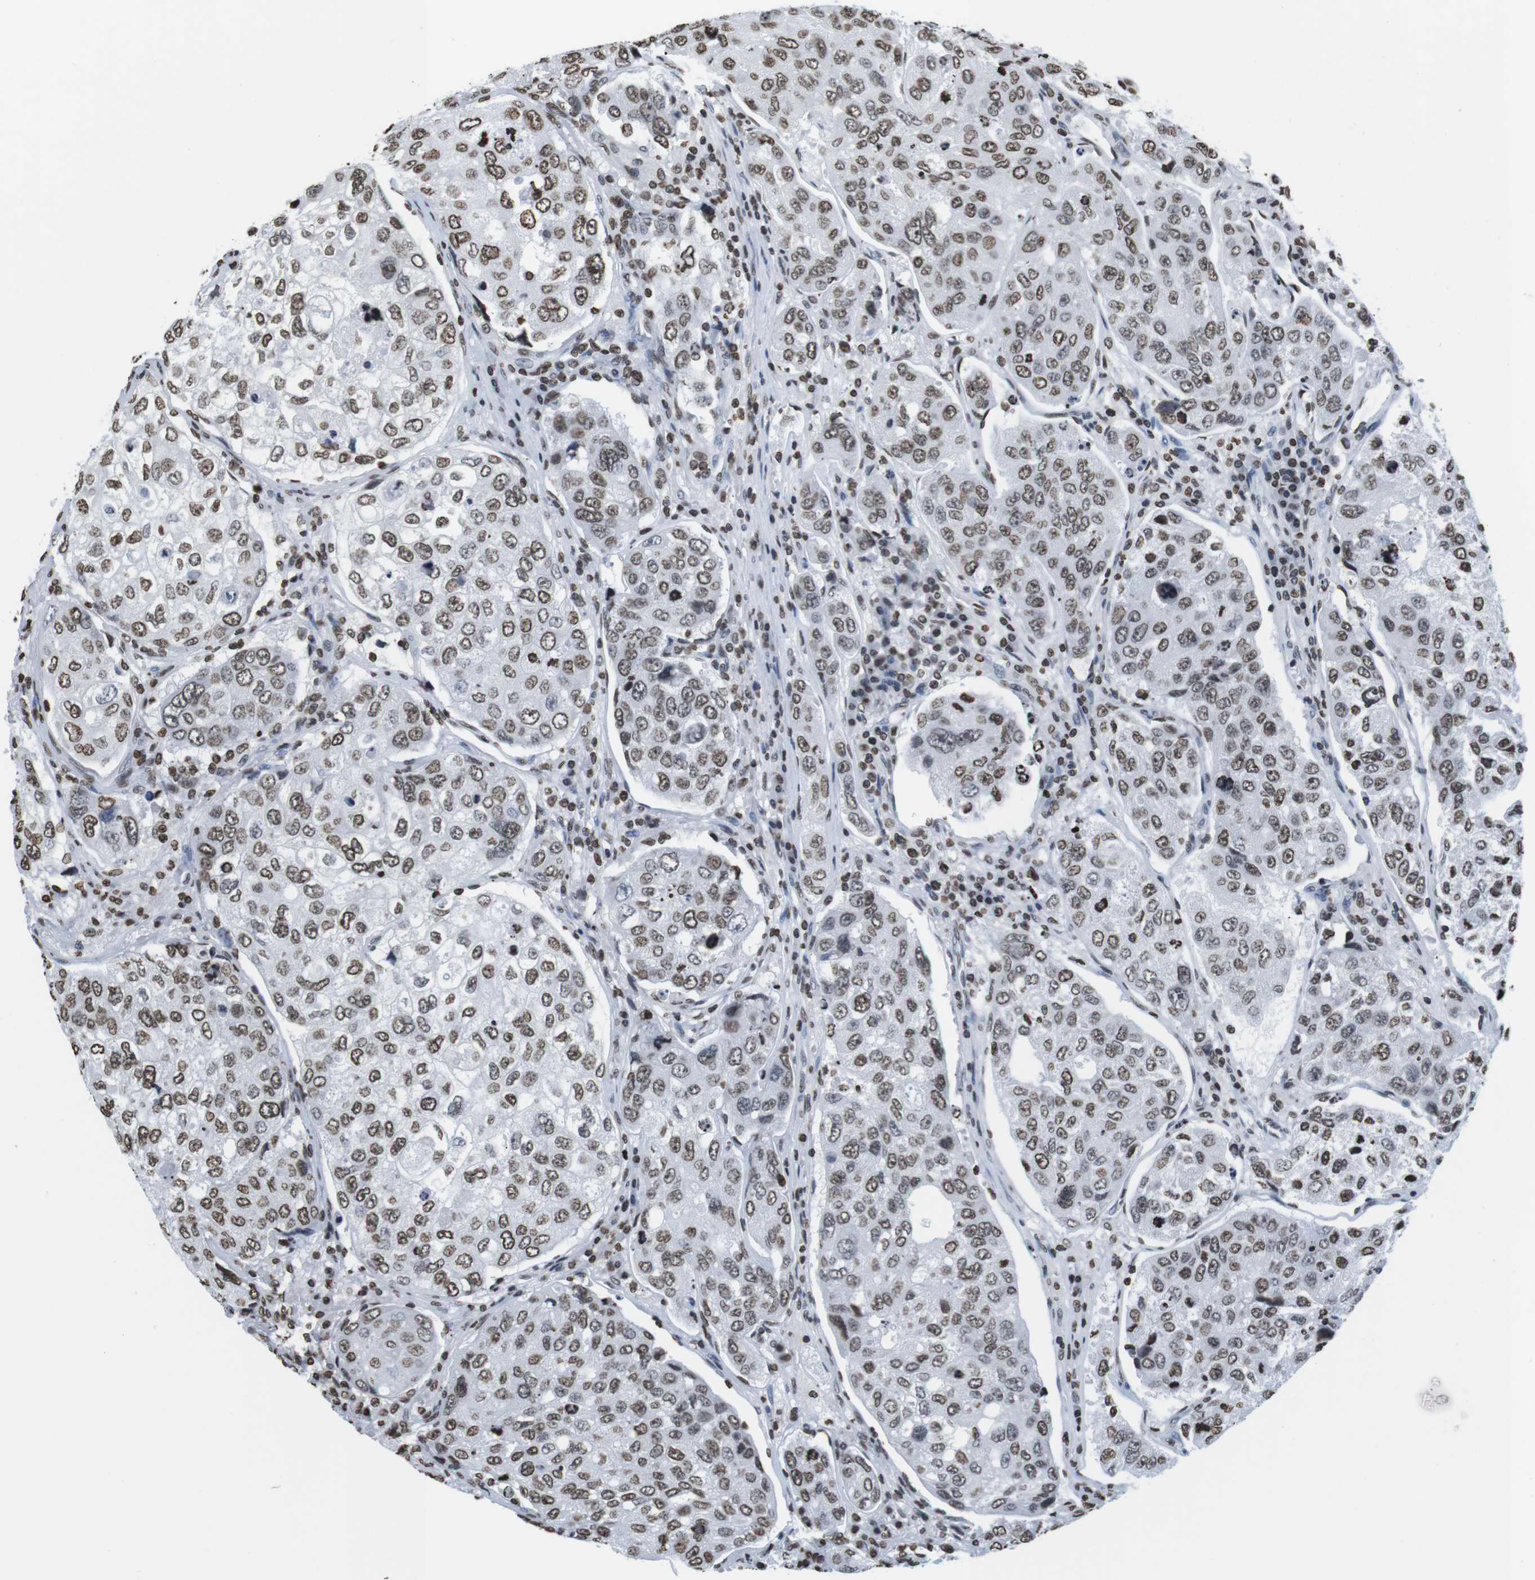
{"staining": {"intensity": "moderate", "quantity": ">75%", "location": "nuclear"}, "tissue": "urothelial cancer", "cell_type": "Tumor cells", "image_type": "cancer", "snomed": [{"axis": "morphology", "description": "Urothelial carcinoma, High grade"}, {"axis": "topography", "description": "Lymph node"}, {"axis": "topography", "description": "Urinary bladder"}], "caption": "Protein staining of urothelial cancer tissue exhibits moderate nuclear positivity in about >75% of tumor cells.", "gene": "BSX", "patient": {"sex": "male", "age": 51}}